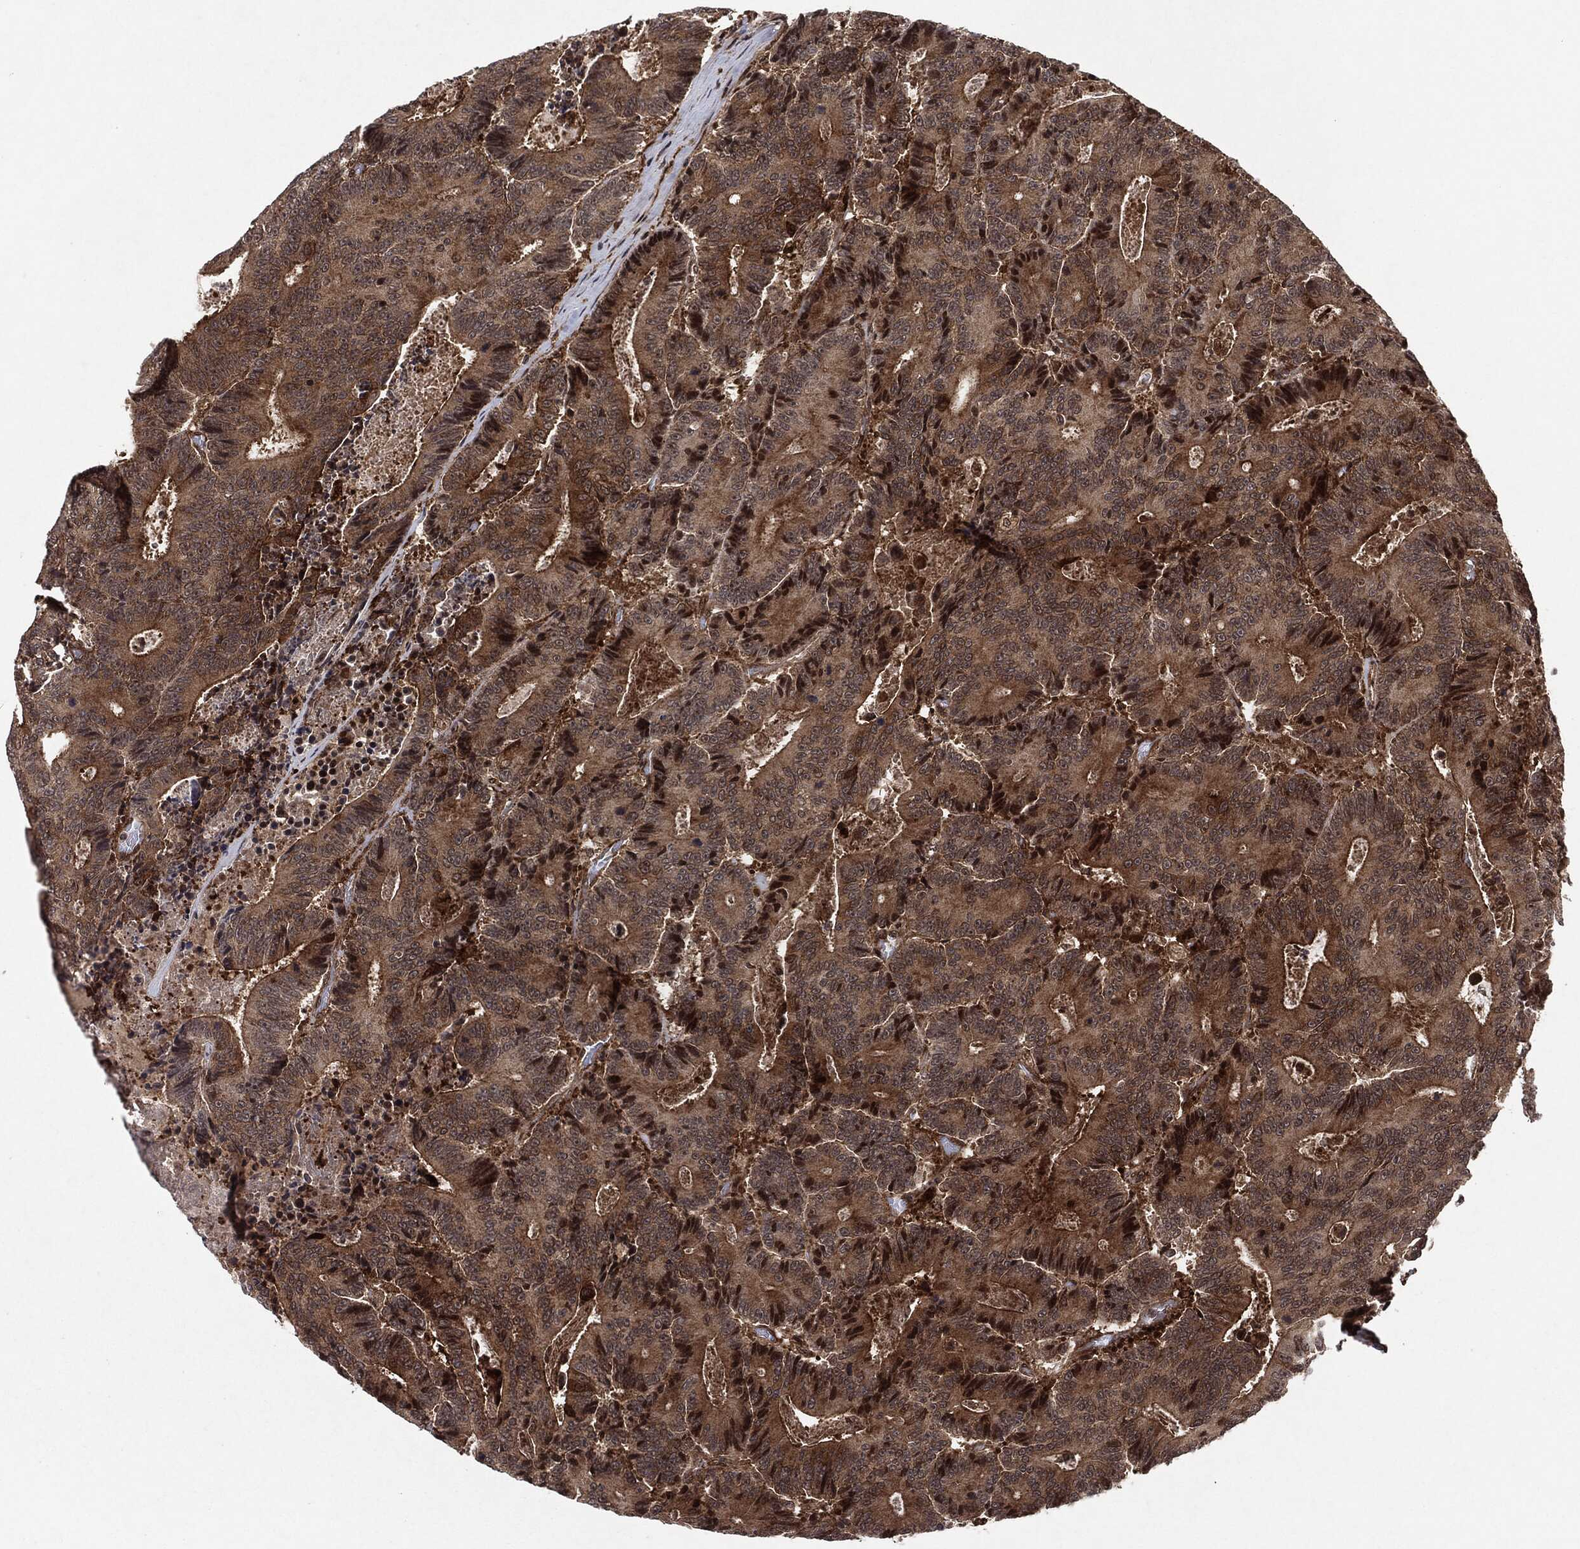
{"staining": {"intensity": "strong", "quantity": ">75%", "location": "cytoplasmic/membranous,nuclear"}, "tissue": "colorectal cancer", "cell_type": "Tumor cells", "image_type": "cancer", "snomed": [{"axis": "morphology", "description": "Adenocarcinoma, NOS"}, {"axis": "topography", "description": "Colon"}], "caption": "Immunohistochemical staining of human colorectal cancer shows strong cytoplasmic/membranous and nuclear protein expression in approximately >75% of tumor cells. The staining is performed using DAB brown chromogen to label protein expression. The nuclei are counter-stained blue using hematoxylin.", "gene": "OTUB1", "patient": {"sex": "male", "age": 83}}